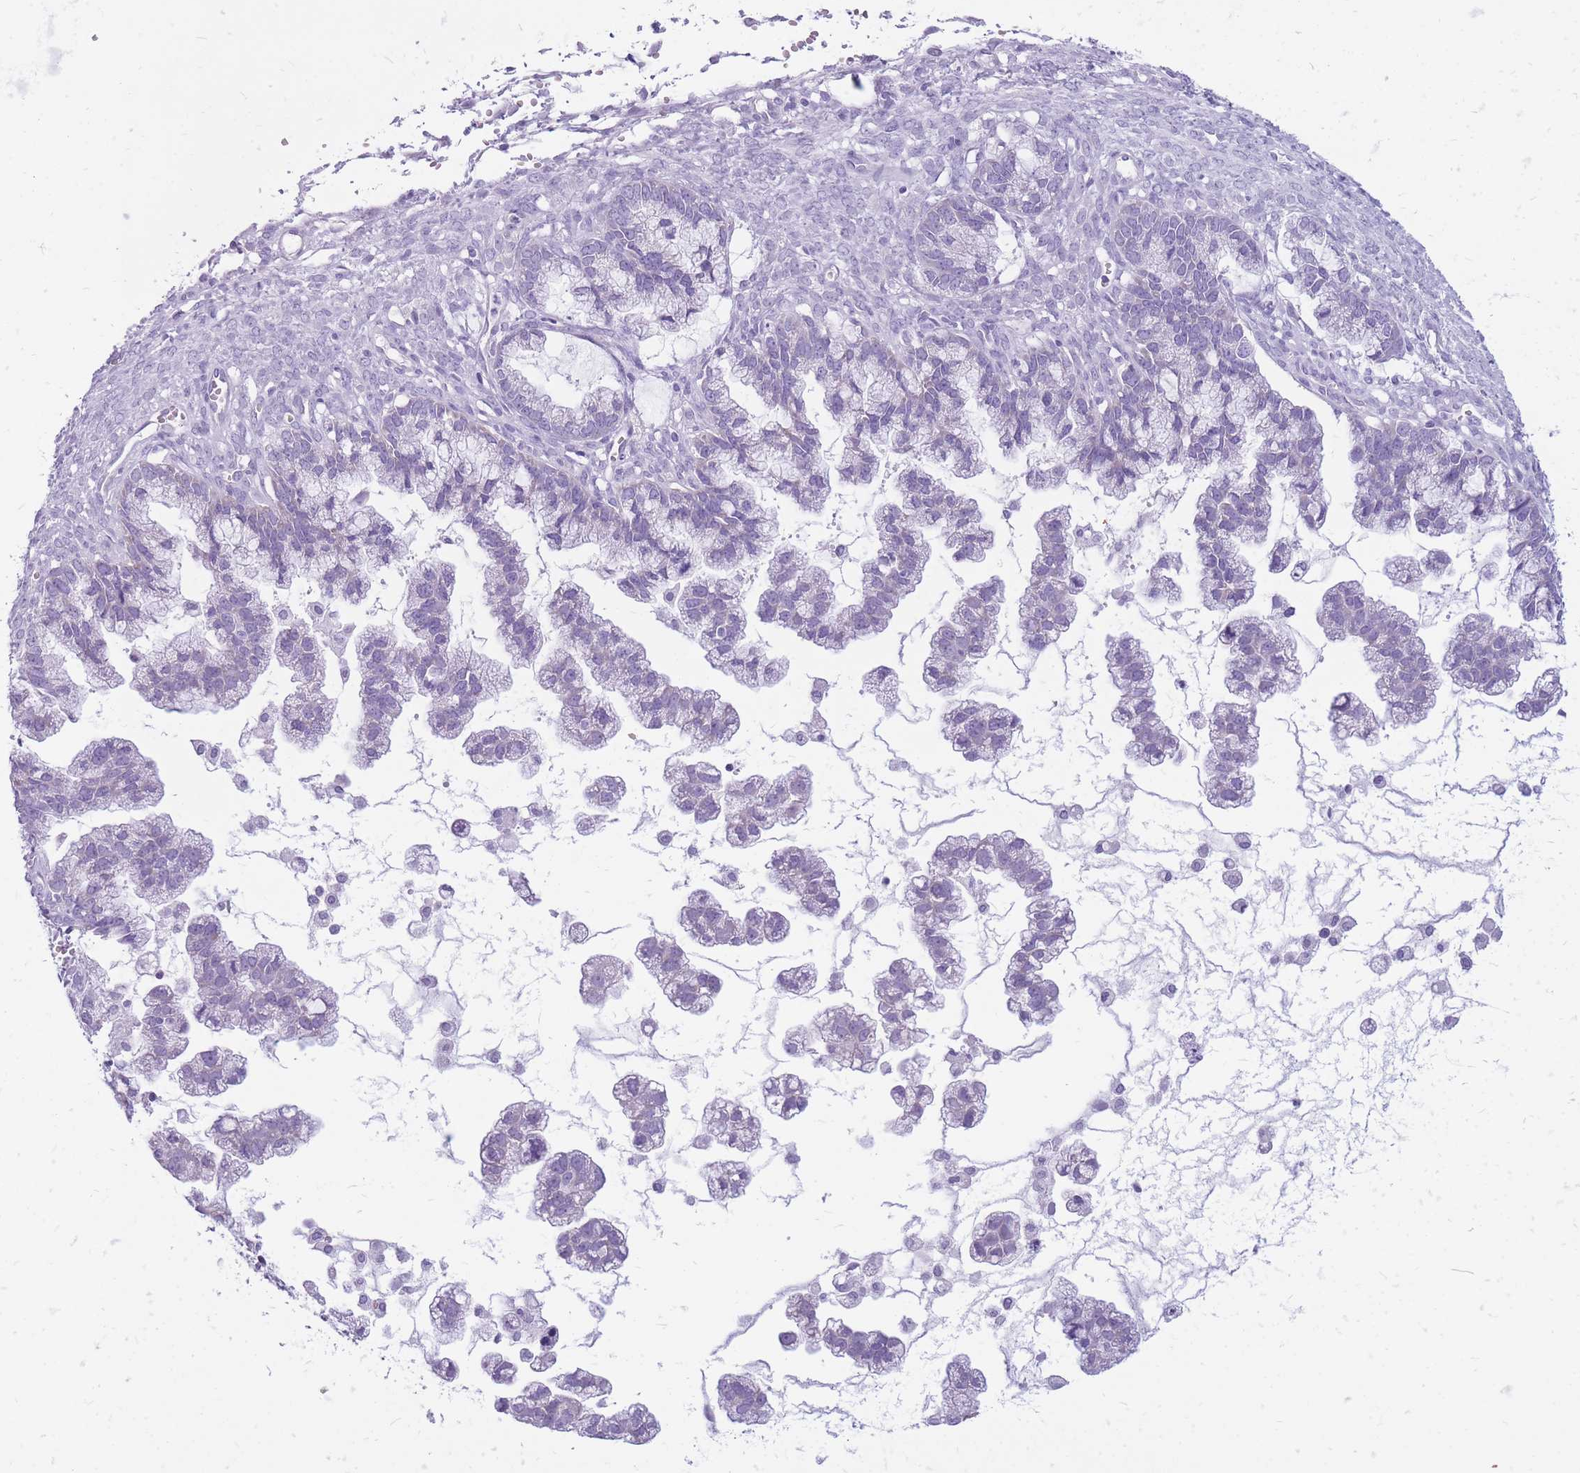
{"staining": {"intensity": "negative", "quantity": "none", "location": "none"}, "tissue": "ovarian cancer", "cell_type": "Tumor cells", "image_type": "cancer", "snomed": [{"axis": "morphology", "description": "Cystadenocarcinoma, mucinous, NOS"}, {"axis": "topography", "description": "Ovary"}], "caption": "This is an immunohistochemistry histopathology image of human ovarian cancer (mucinous cystadenocarcinoma). There is no positivity in tumor cells.", "gene": "CYP21A2", "patient": {"sex": "female", "age": 72}}